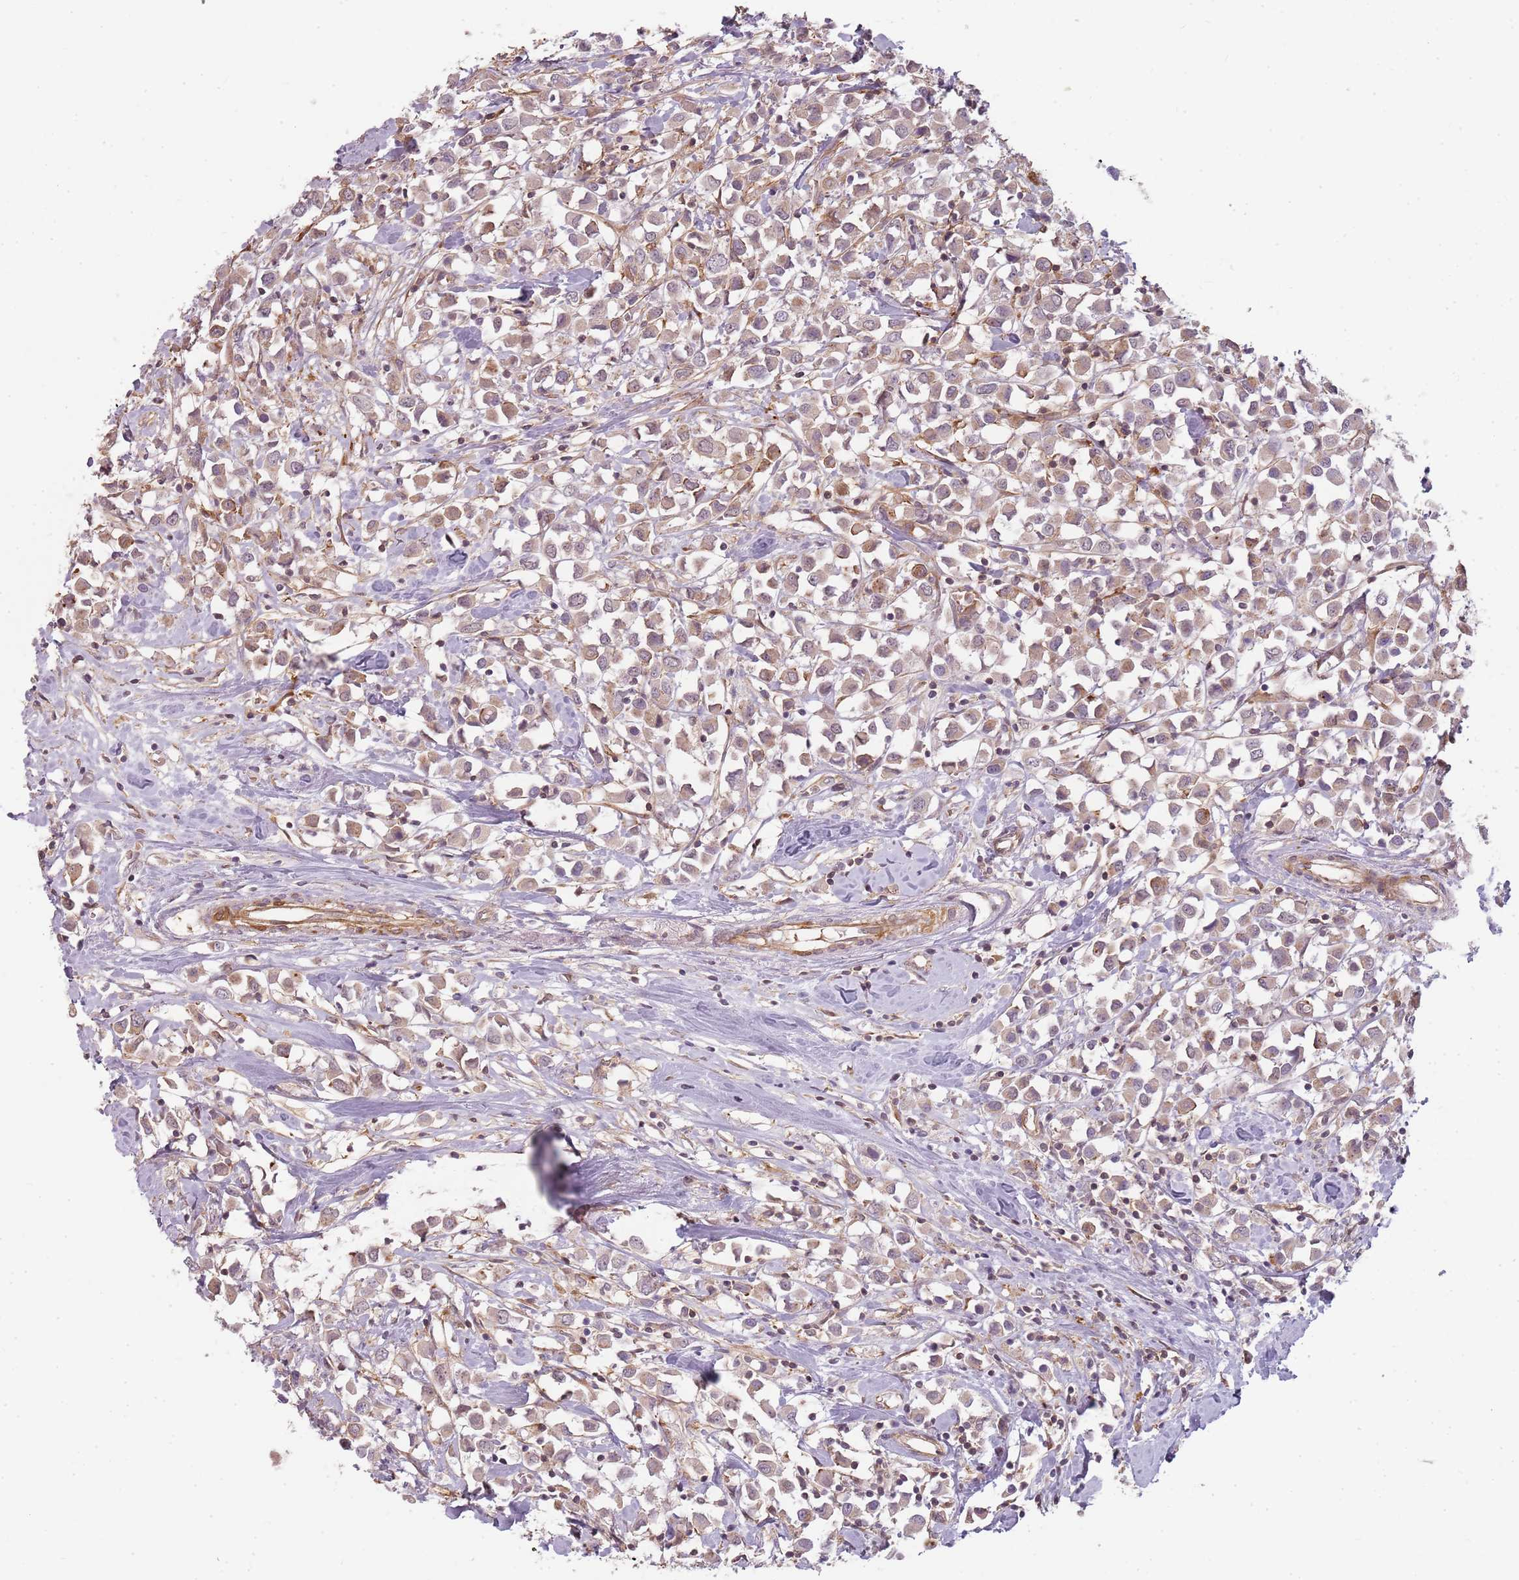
{"staining": {"intensity": "weak", "quantity": ">75%", "location": "cytoplasmic/membranous"}, "tissue": "breast cancer", "cell_type": "Tumor cells", "image_type": "cancer", "snomed": [{"axis": "morphology", "description": "Duct carcinoma"}, {"axis": "topography", "description": "Breast"}], "caption": "Immunohistochemistry (IHC) staining of breast cancer (intraductal carcinoma), which reveals low levels of weak cytoplasmic/membranous positivity in approximately >75% of tumor cells indicating weak cytoplasmic/membranous protein staining. The staining was performed using DAB (brown) for protein detection and nuclei were counterstained in hematoxylin (blue).", "gene": "PPP1R14C", "patient": {"sex": "female", "age": 61}}